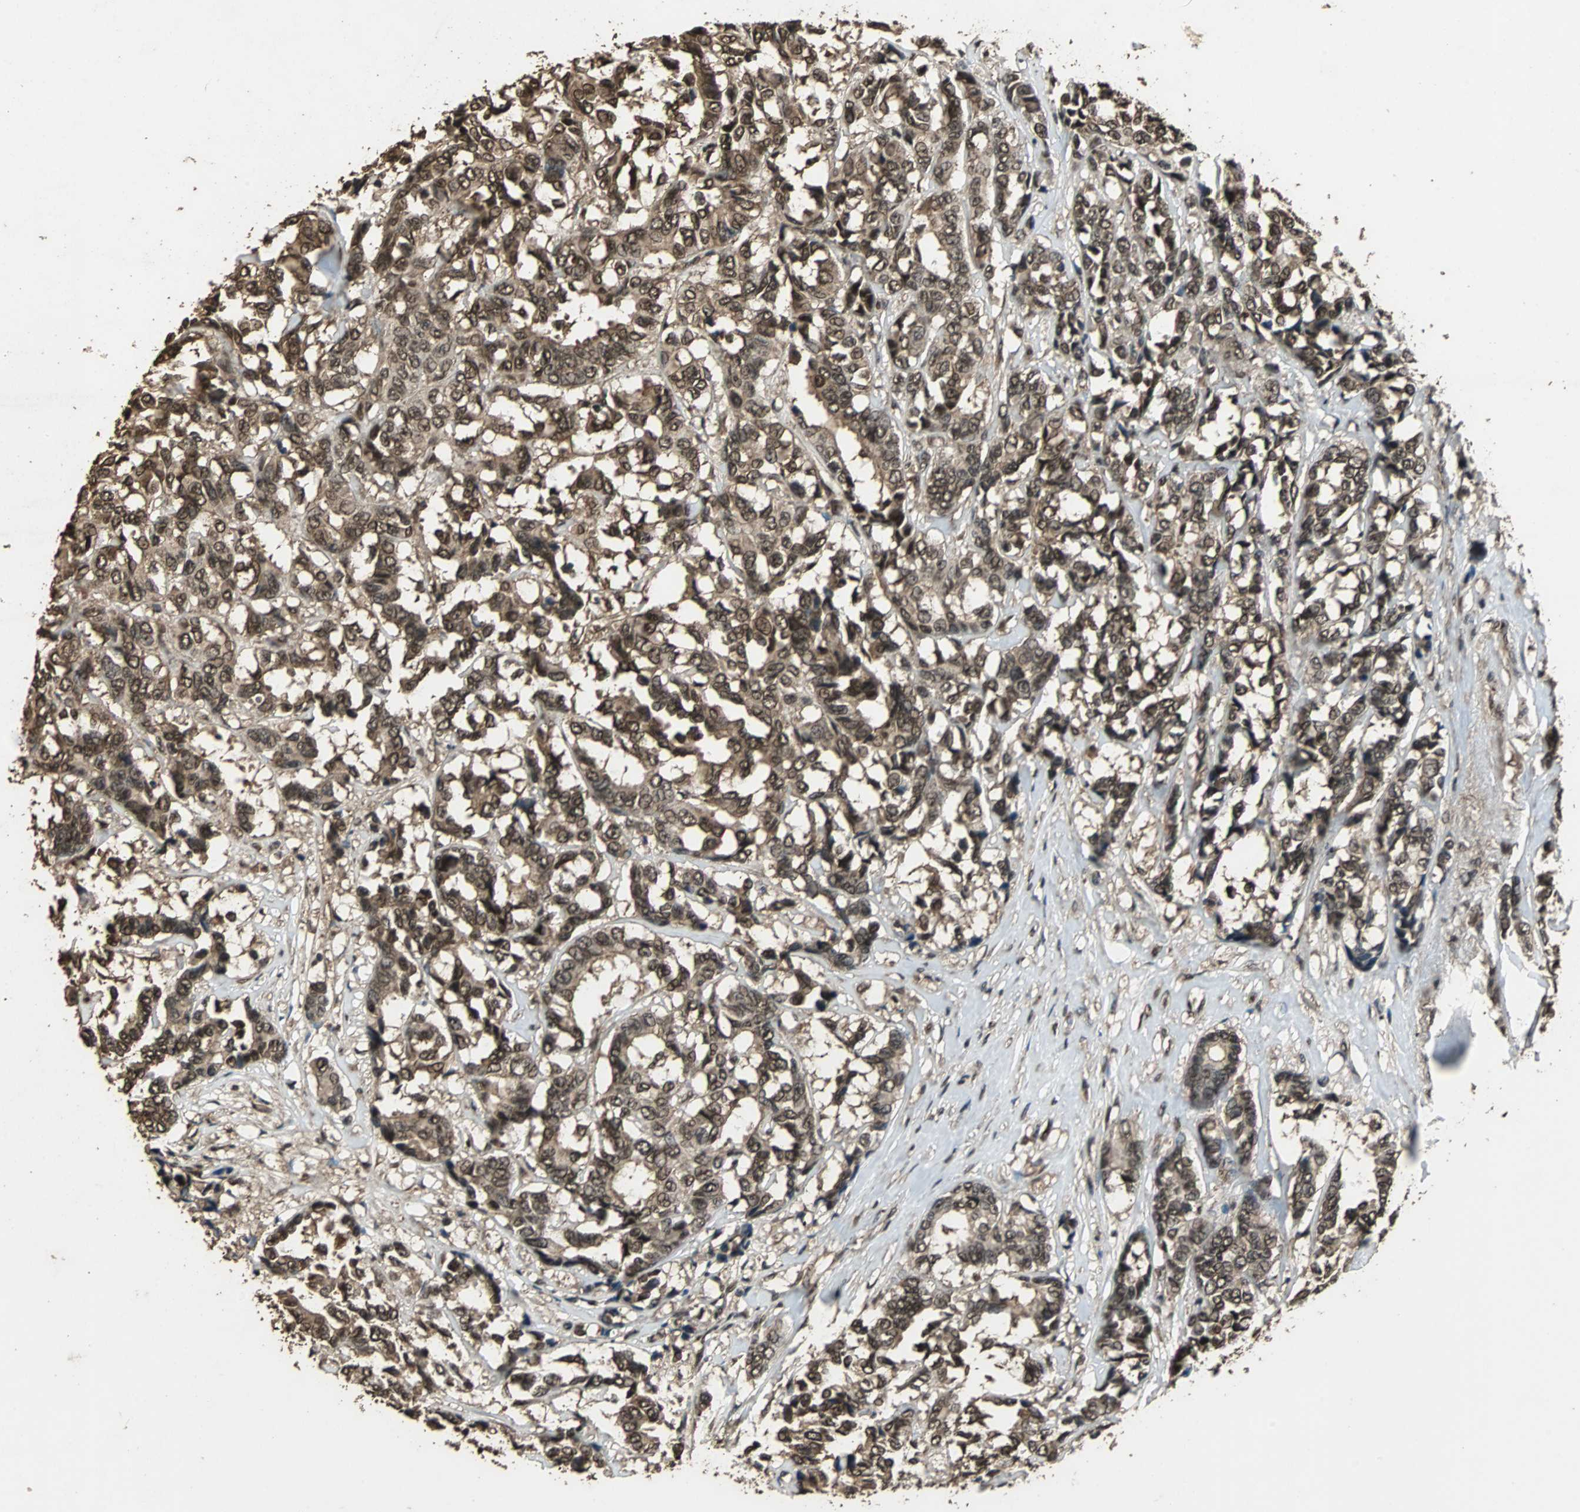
{"staining": {"intensity": "strong", "quantity": ">75%", "location": "cytoplasmic/membranous,nuclear"}, "tissue": "breast cancer", "cell_type": "Tumor cells", "image_type": "cancer", "snomed": [{"axis": "morphology", "description": "Duct carcinoma"}, {"axis": "topography", "description": "Breast"}], "caption": "This micrograph shows IHC staining of human breast intraductal carcinoma, with high strong cytoplasmic/membranous and nuclear expression in approximately >75% of tumor cells.", "gene": "ZNF18", "patient": {"sex": "female", "age": 87}}